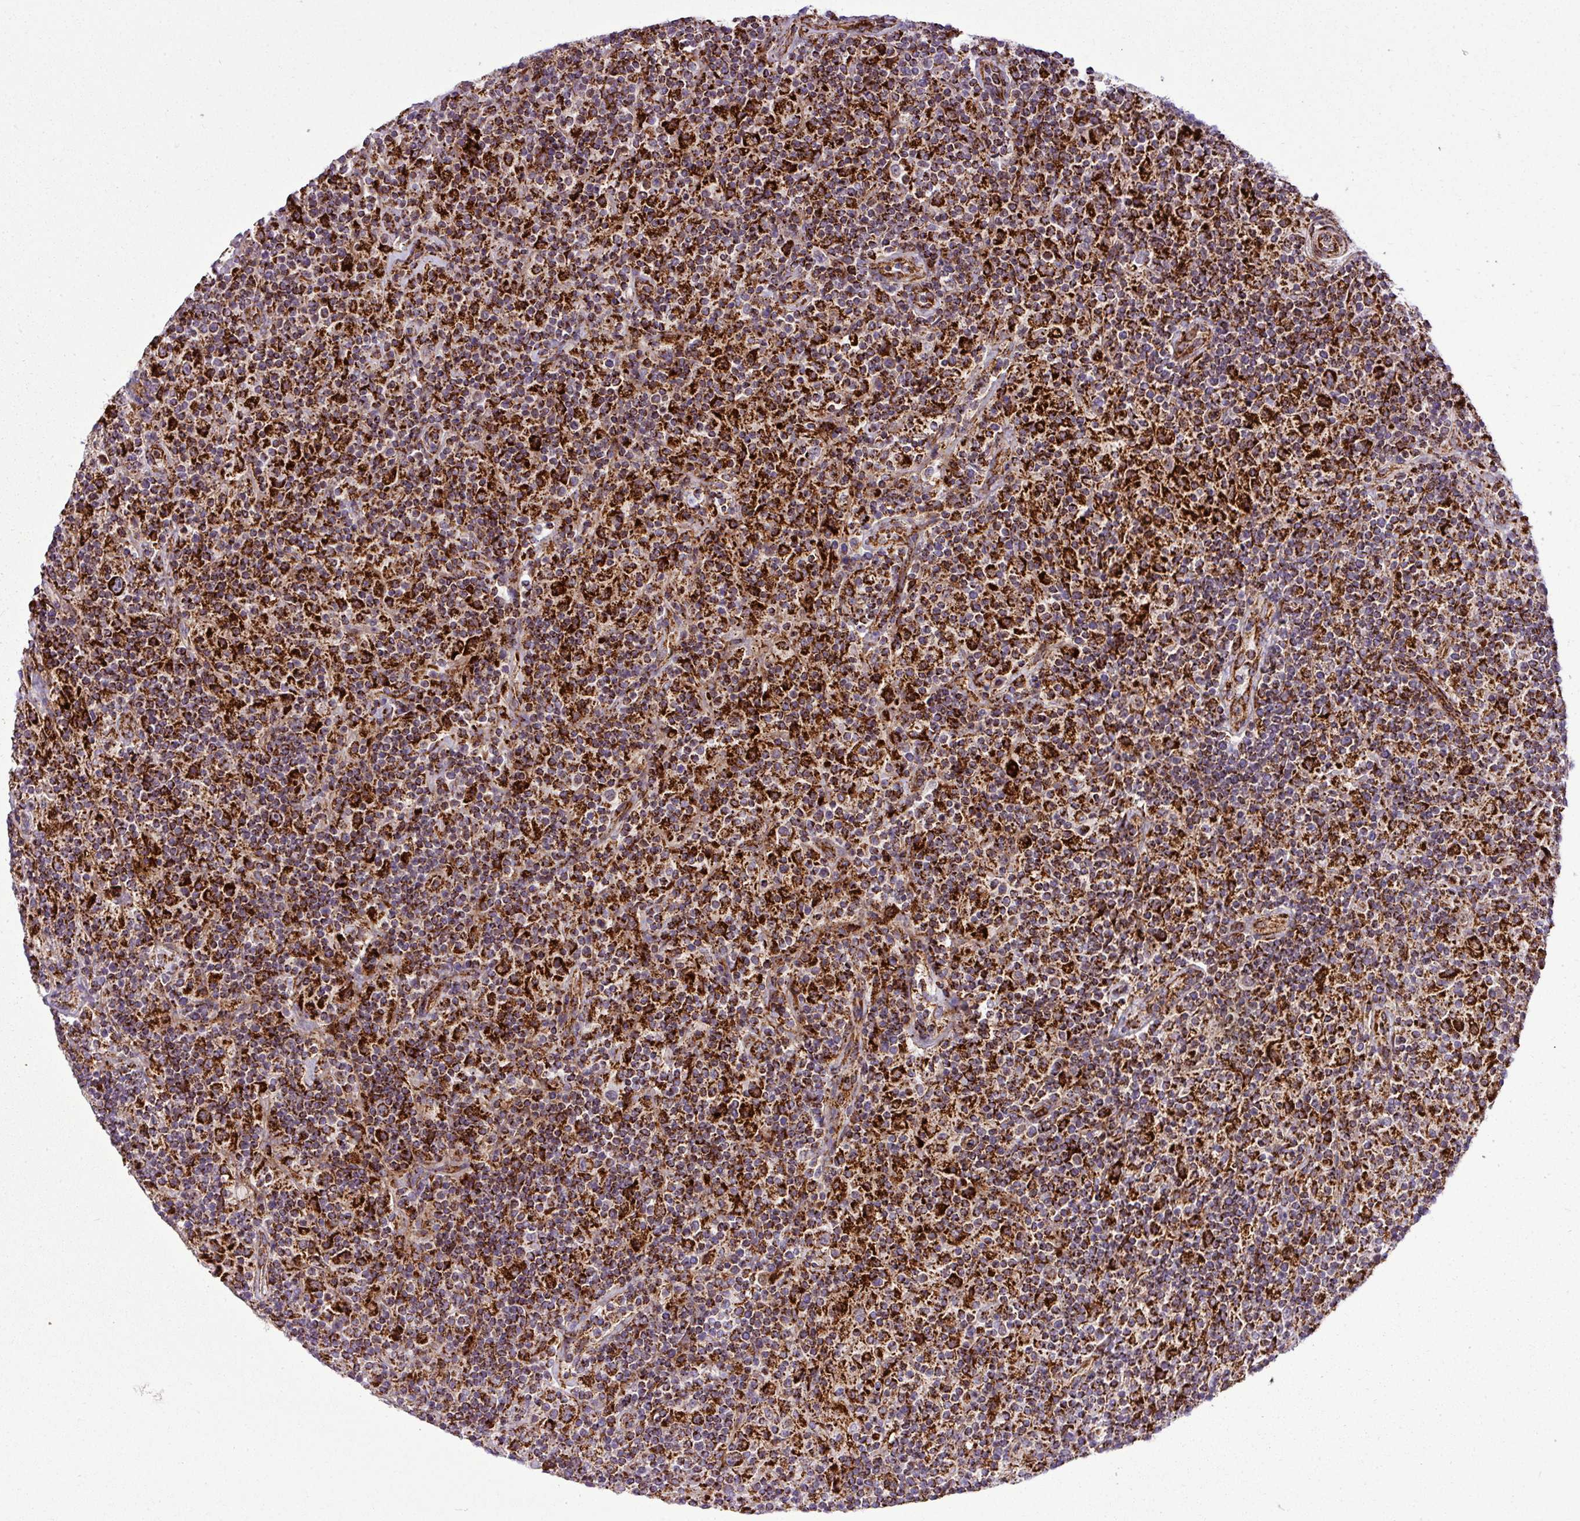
{"staining": {"intensity": "strong", "quantity": ">75%", "location": "cytoplasmic/membranous"}, "tissue": "lymphoma", "cell_type": "Tumor cells", "image_type": "cancer", "snomed": [{"axis": "morphology", "description": "Hodgkin's disease, NOS"}, {"axis": "topography", "description": "Lymph node"}], "caption": "Protein expression analysis of lymphoma shows strong cytoplasmic/membranous positivity in about >75% of tumor cells.", "gene": "ZNF569", "patient": {"sex": "male", "age": 70}}